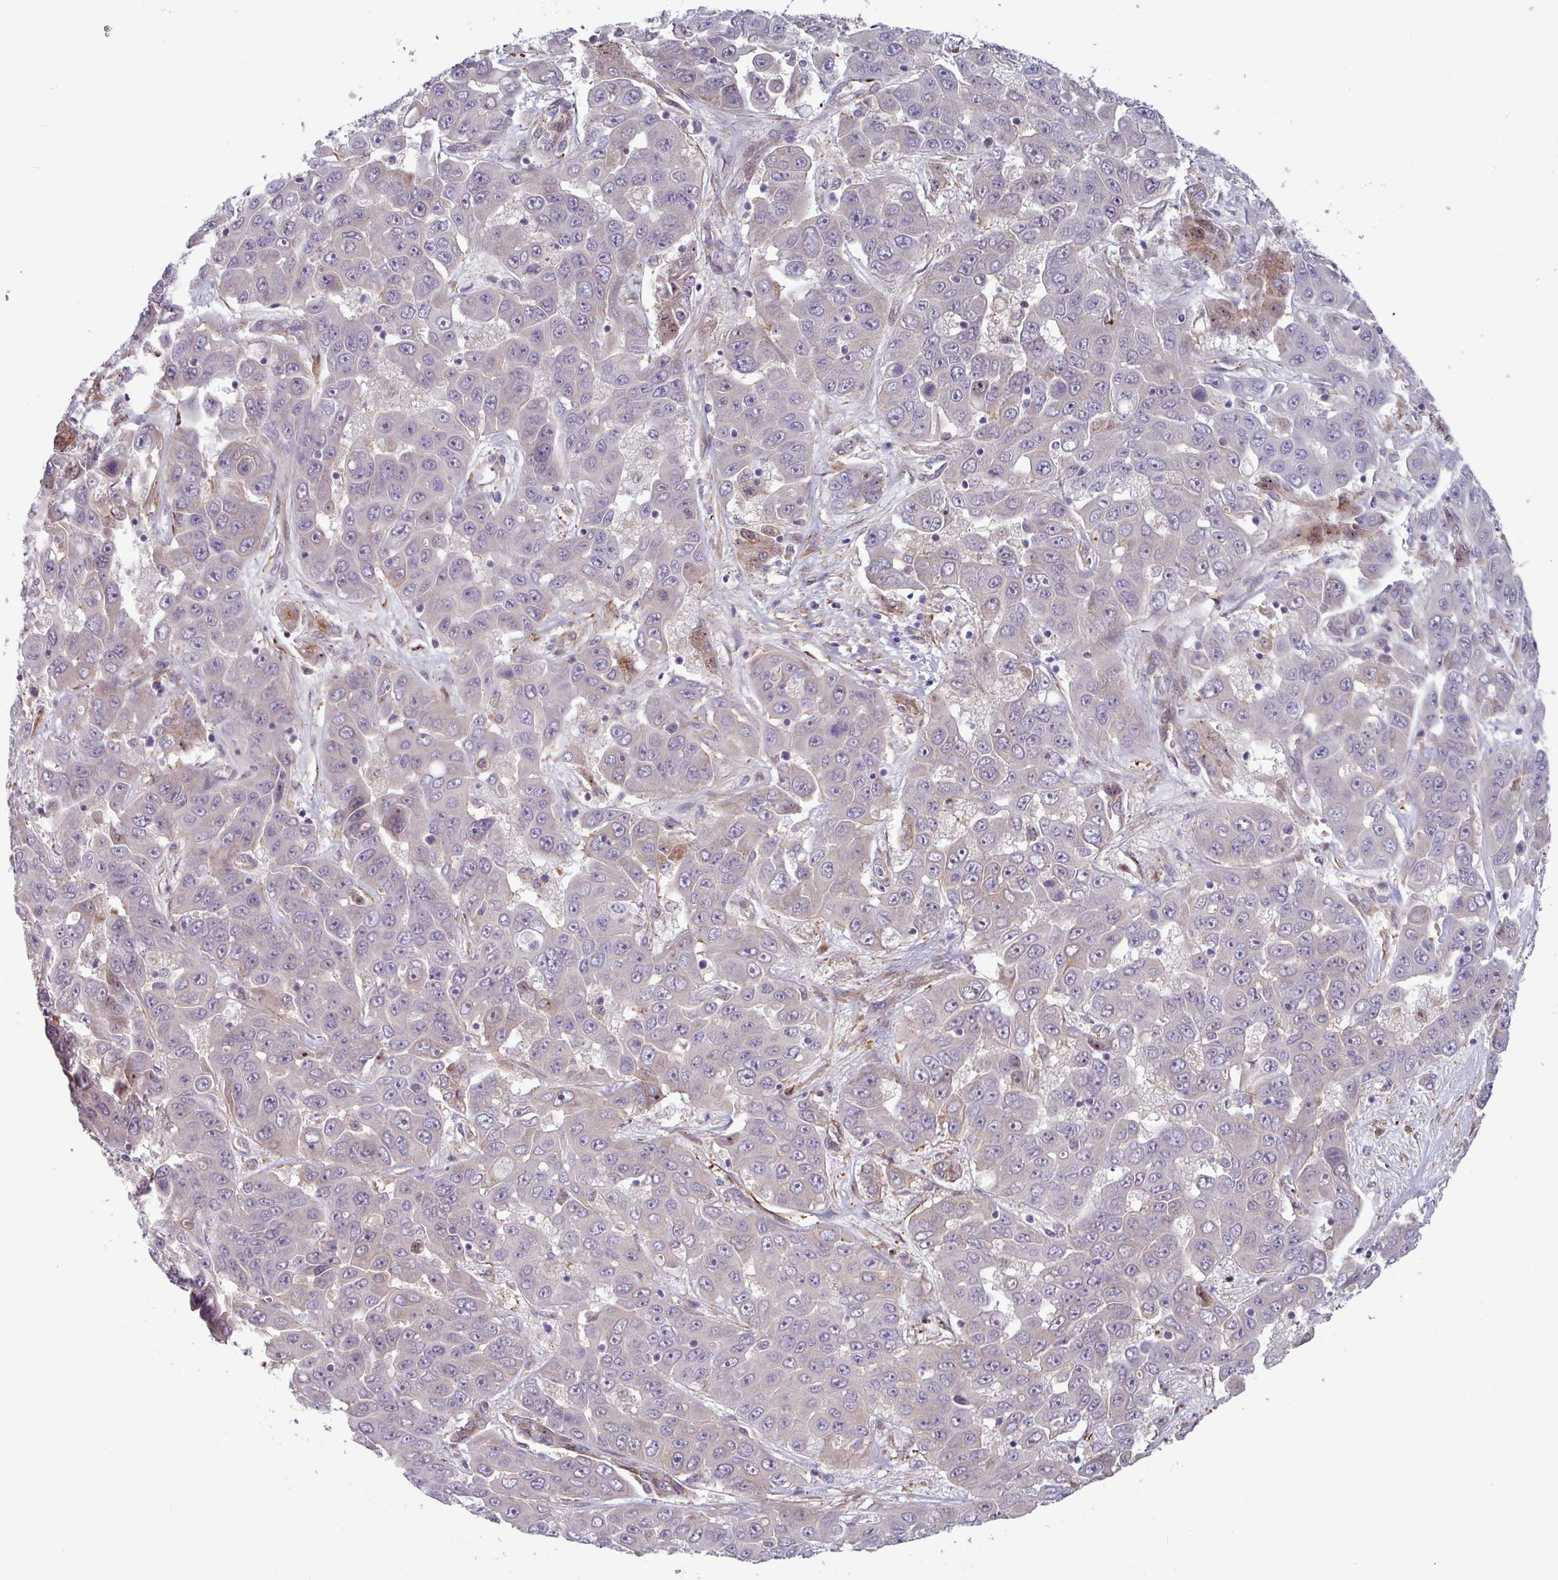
{"staining": {"intensity": "negative", "quantity": "none", "location": "none"}, "tissue": "liver cancer", "cell_type": "Tumor cells", "image_type": "cancer", "snomed": [{"axis": "morphology", "description": "Cholangiocarcinoma"}, {"axis": "topography", "description": "Liver"}], "caption": "Tumor cells show no significant protein expression in liver cholangiocarcinoma.", "gene": "PCED1A", "patient": {"sex": "female", "age": 52}}